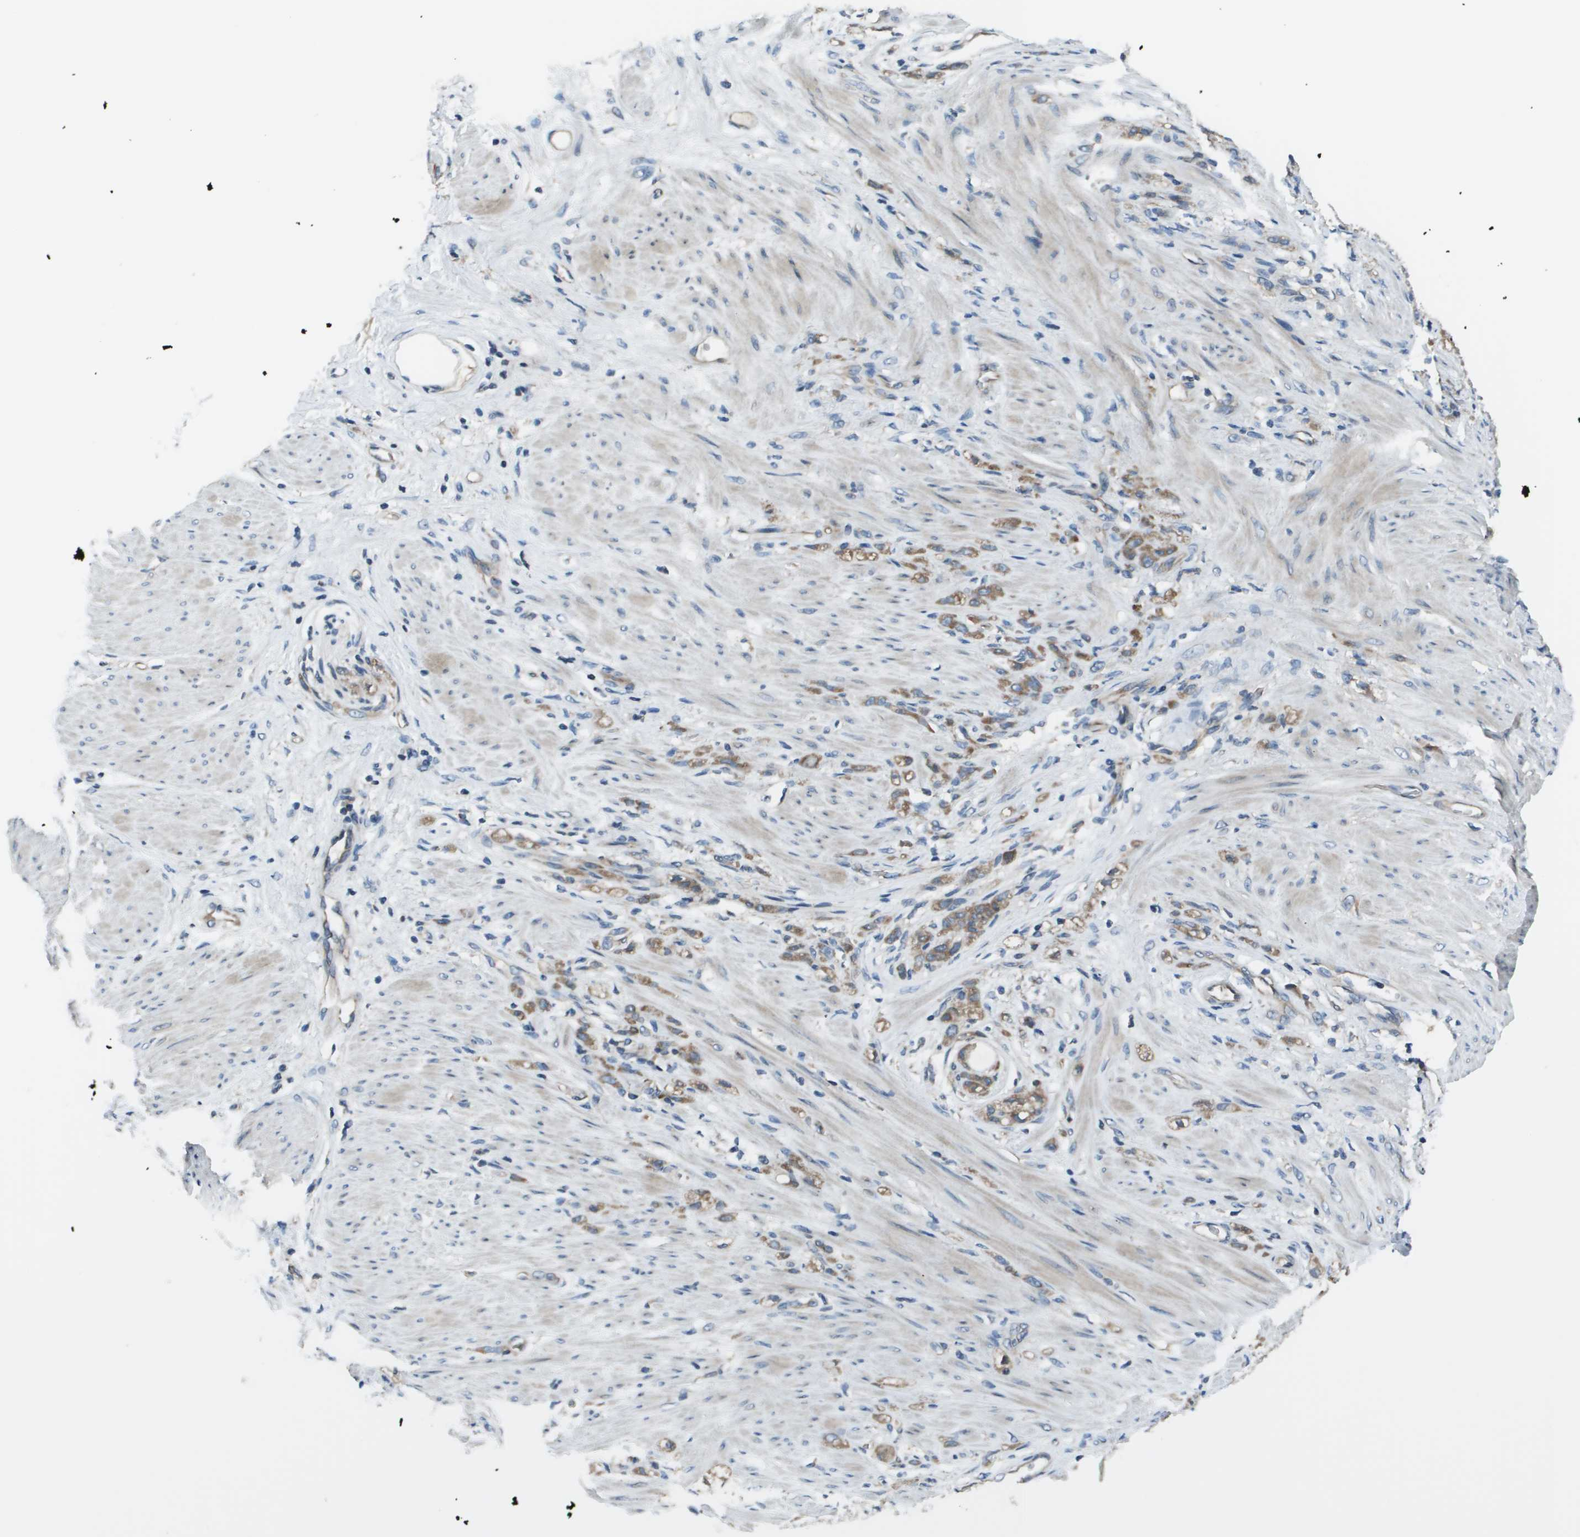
{"staining": {"intensity": "moderate", "quantity": ">75%", "location": "cytoplasmic/membranous"}, "tissue": "stomach cancer", "cell_type": "Tumor cells", "image_type": "cancer", "snomed": [{"axis": "morphology", "description": "Adenocarcinoma, NOS"}, {"axis": "topography", "description": "Stomach"}], "caption": "Adenocarcinoma (stomach) tissue reveals moderate cytoplasmic/membranous staining in about >75% of tumor cells The protein is stained brown, and the nuclei are stained in blue (DAB IHC with brightfield microscopy, high magnification).", "gene": "EIF3B", "patient": {"sex": "male", "age": 82}}